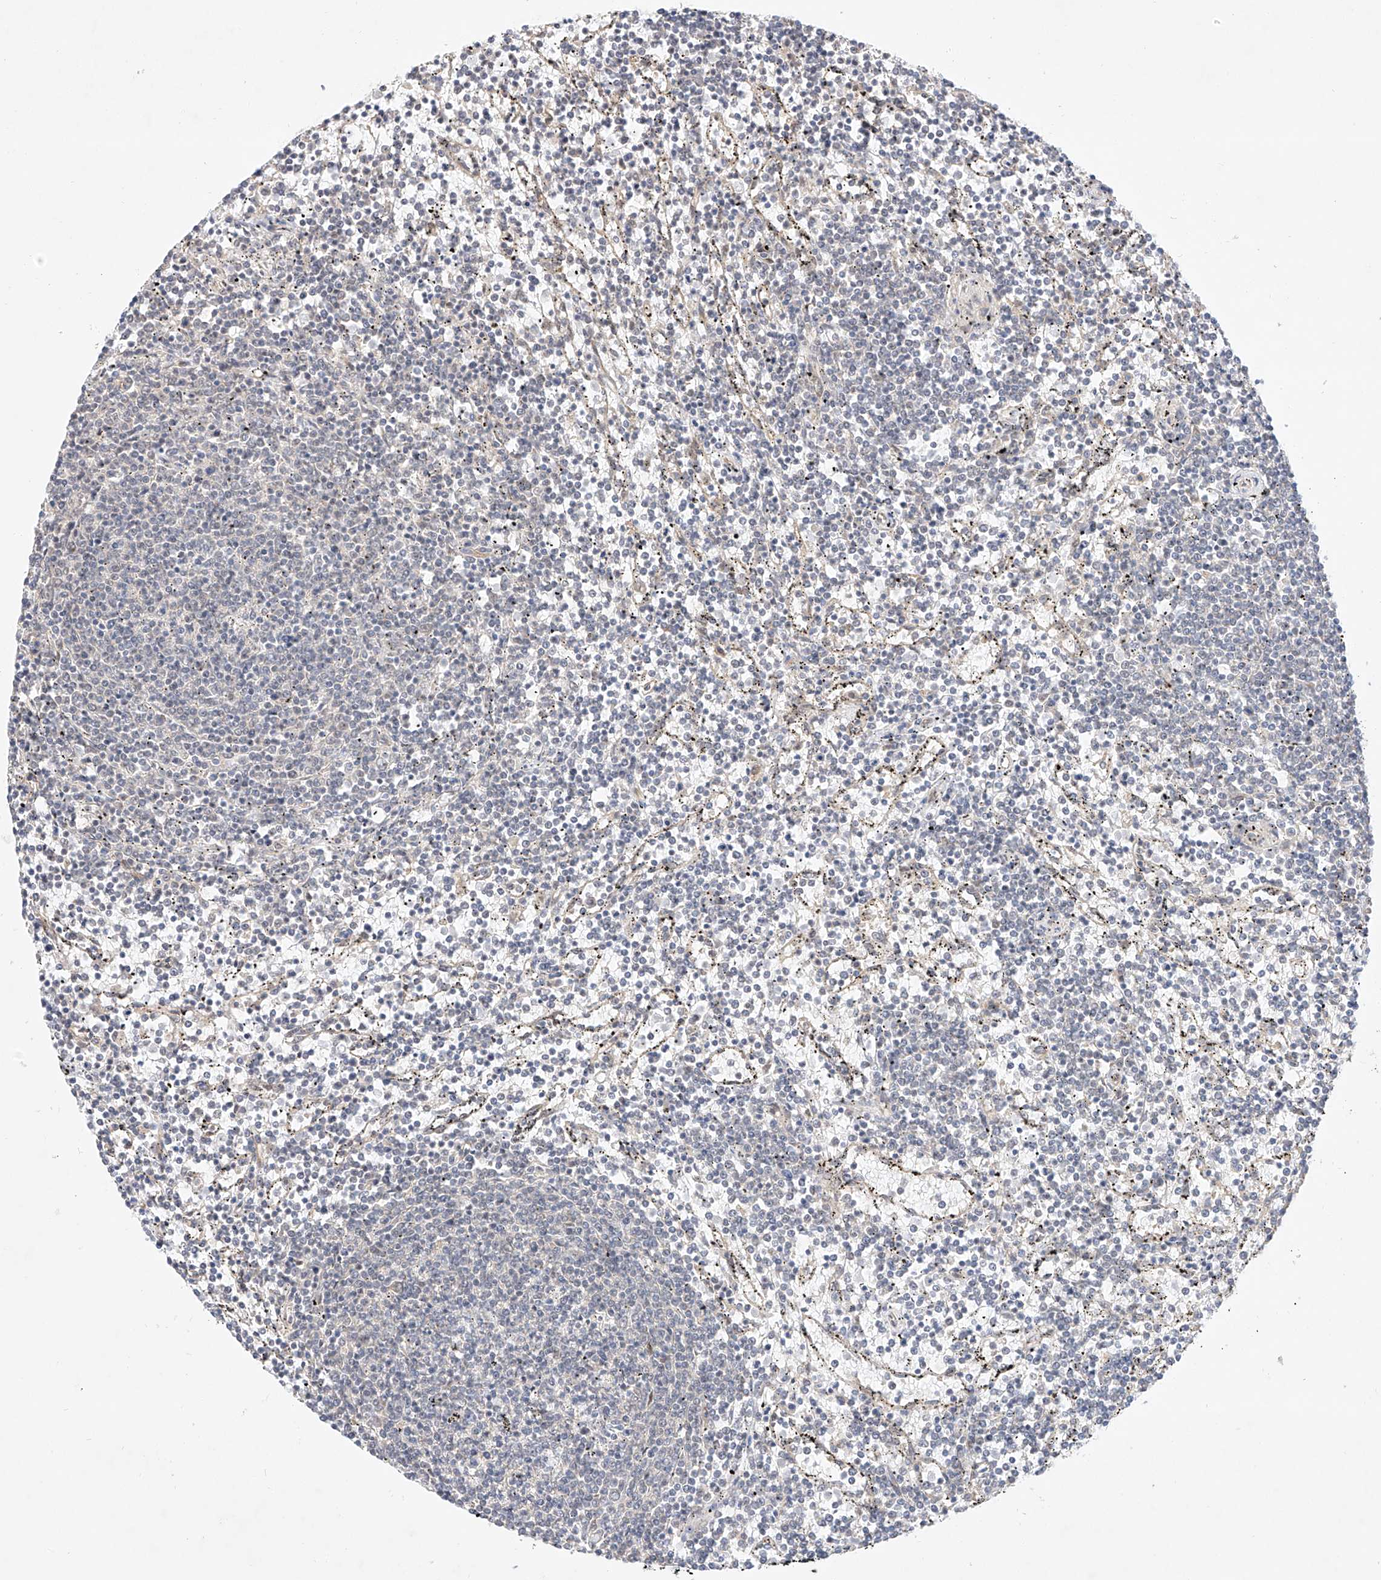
{"staining": {"intensity": "negative", "quantity": "none", "location": "none"}, "tissue": "lymphoma", "cell_type": "Tumor cells", "image_type": "cancer", "snomed": [{"axis": "morphology", "description": "Malignant lymphoma, non-Hodgkin's type, Low grade"}, {"axis": "topography", "description": "Spleen"}], "caption": "An immunohistochemistry (IHC) histopathology image of lymphoma is shown. There is no staining in tumor cells of lymphoma.", "gene": "IL22RA2", "patient": {"sex": "female", "age": 50}}